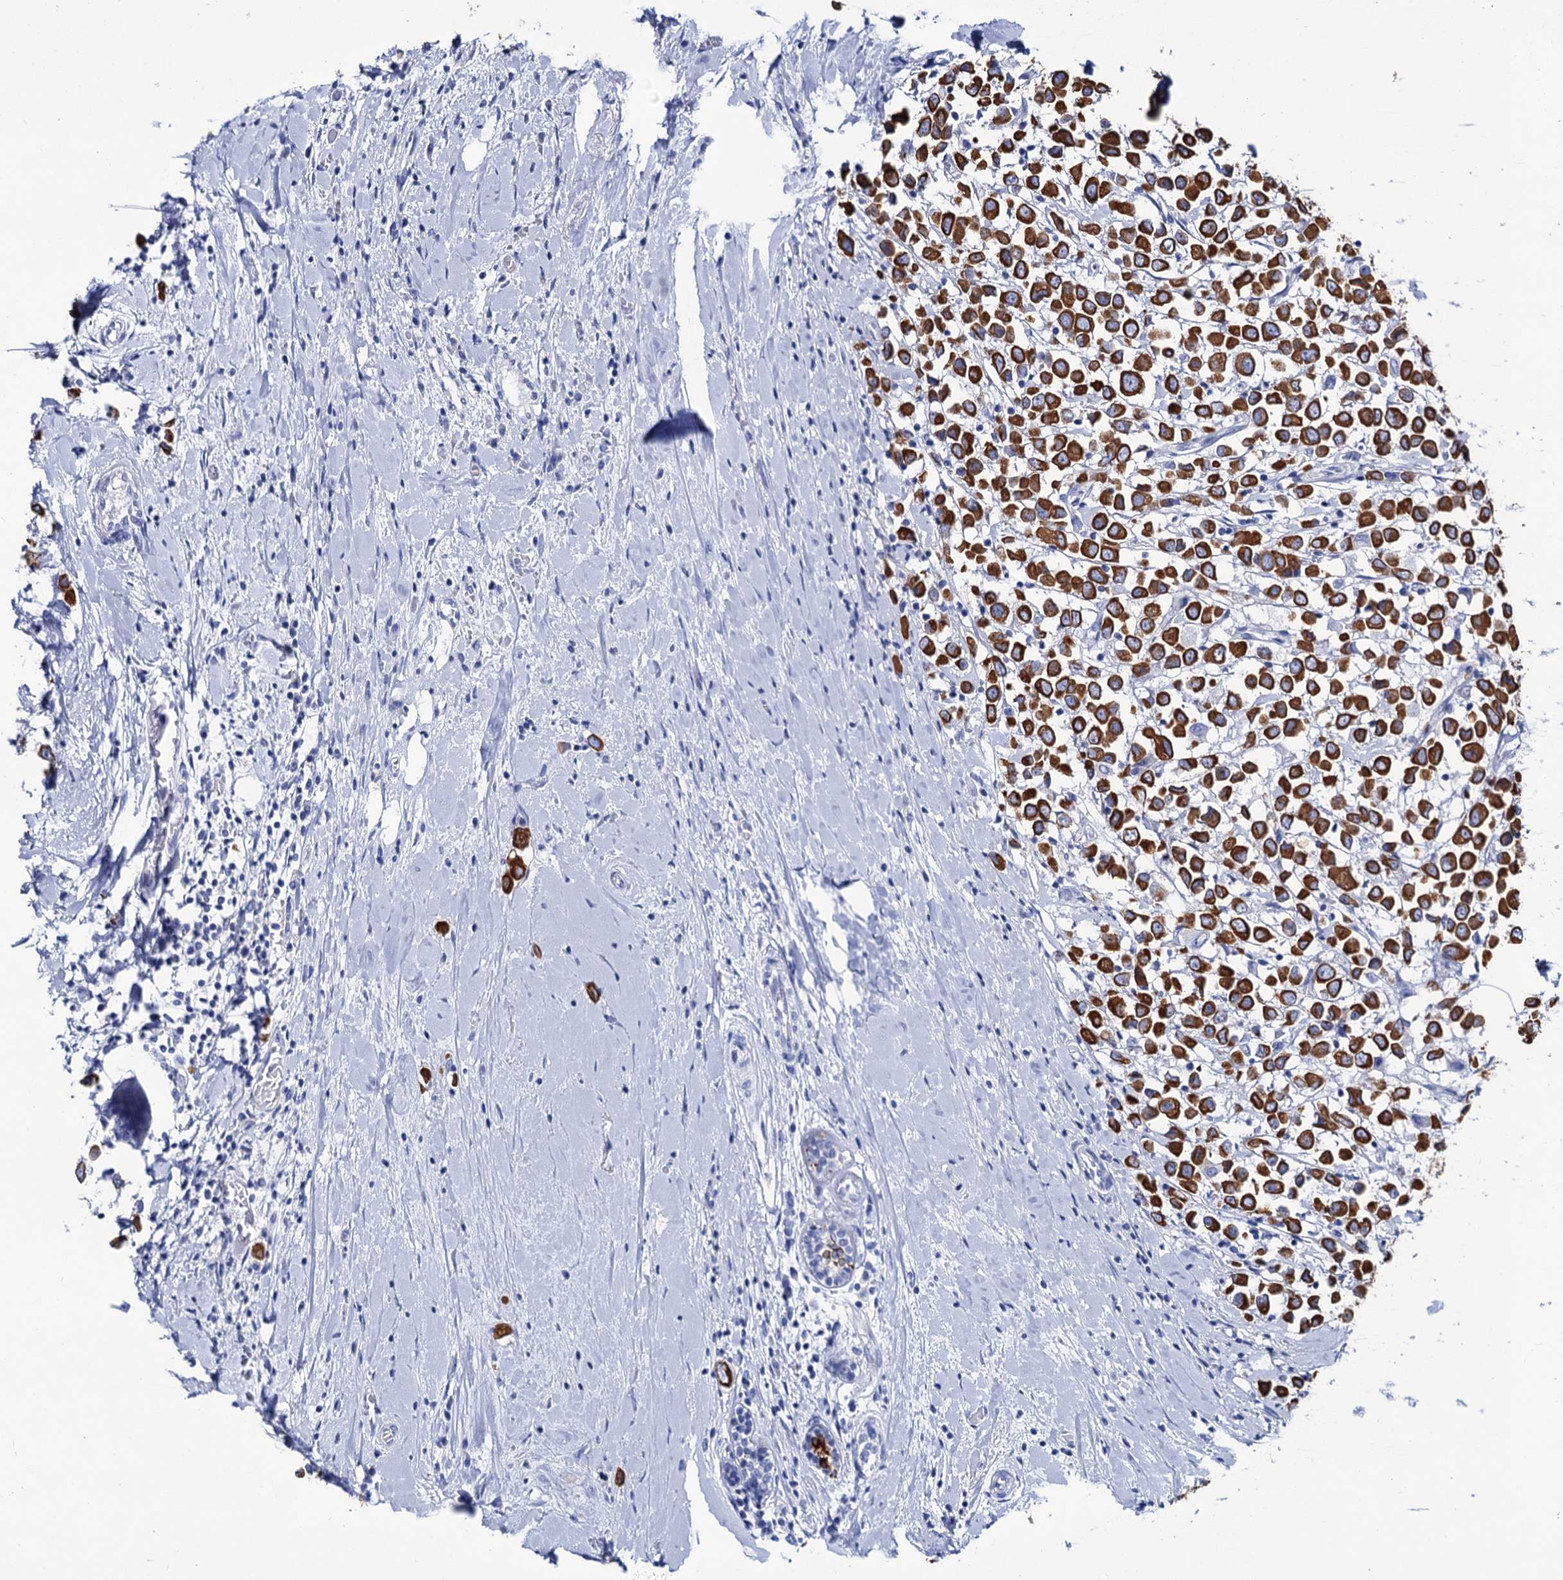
{"staining": {"intensity": "strong", "quantity": ">75%", "location": "cytoplasmic/membranous"}, "tissue": "breast cancer", "cell_type": "Tumor cells", "image_type": "cancer", "snomed": [{"axis": "morphology", "description": "Duct carcinoma"}, {"axis": "topography", "description": "Breast"}], "caption": "Tumor cells display strong cytoplasmic/membranous positivity in about >75% of cells in intraductal carcinoma (breast).", "gene": "RAB3IP", "patient": {"sex": "female", "age": 61}}